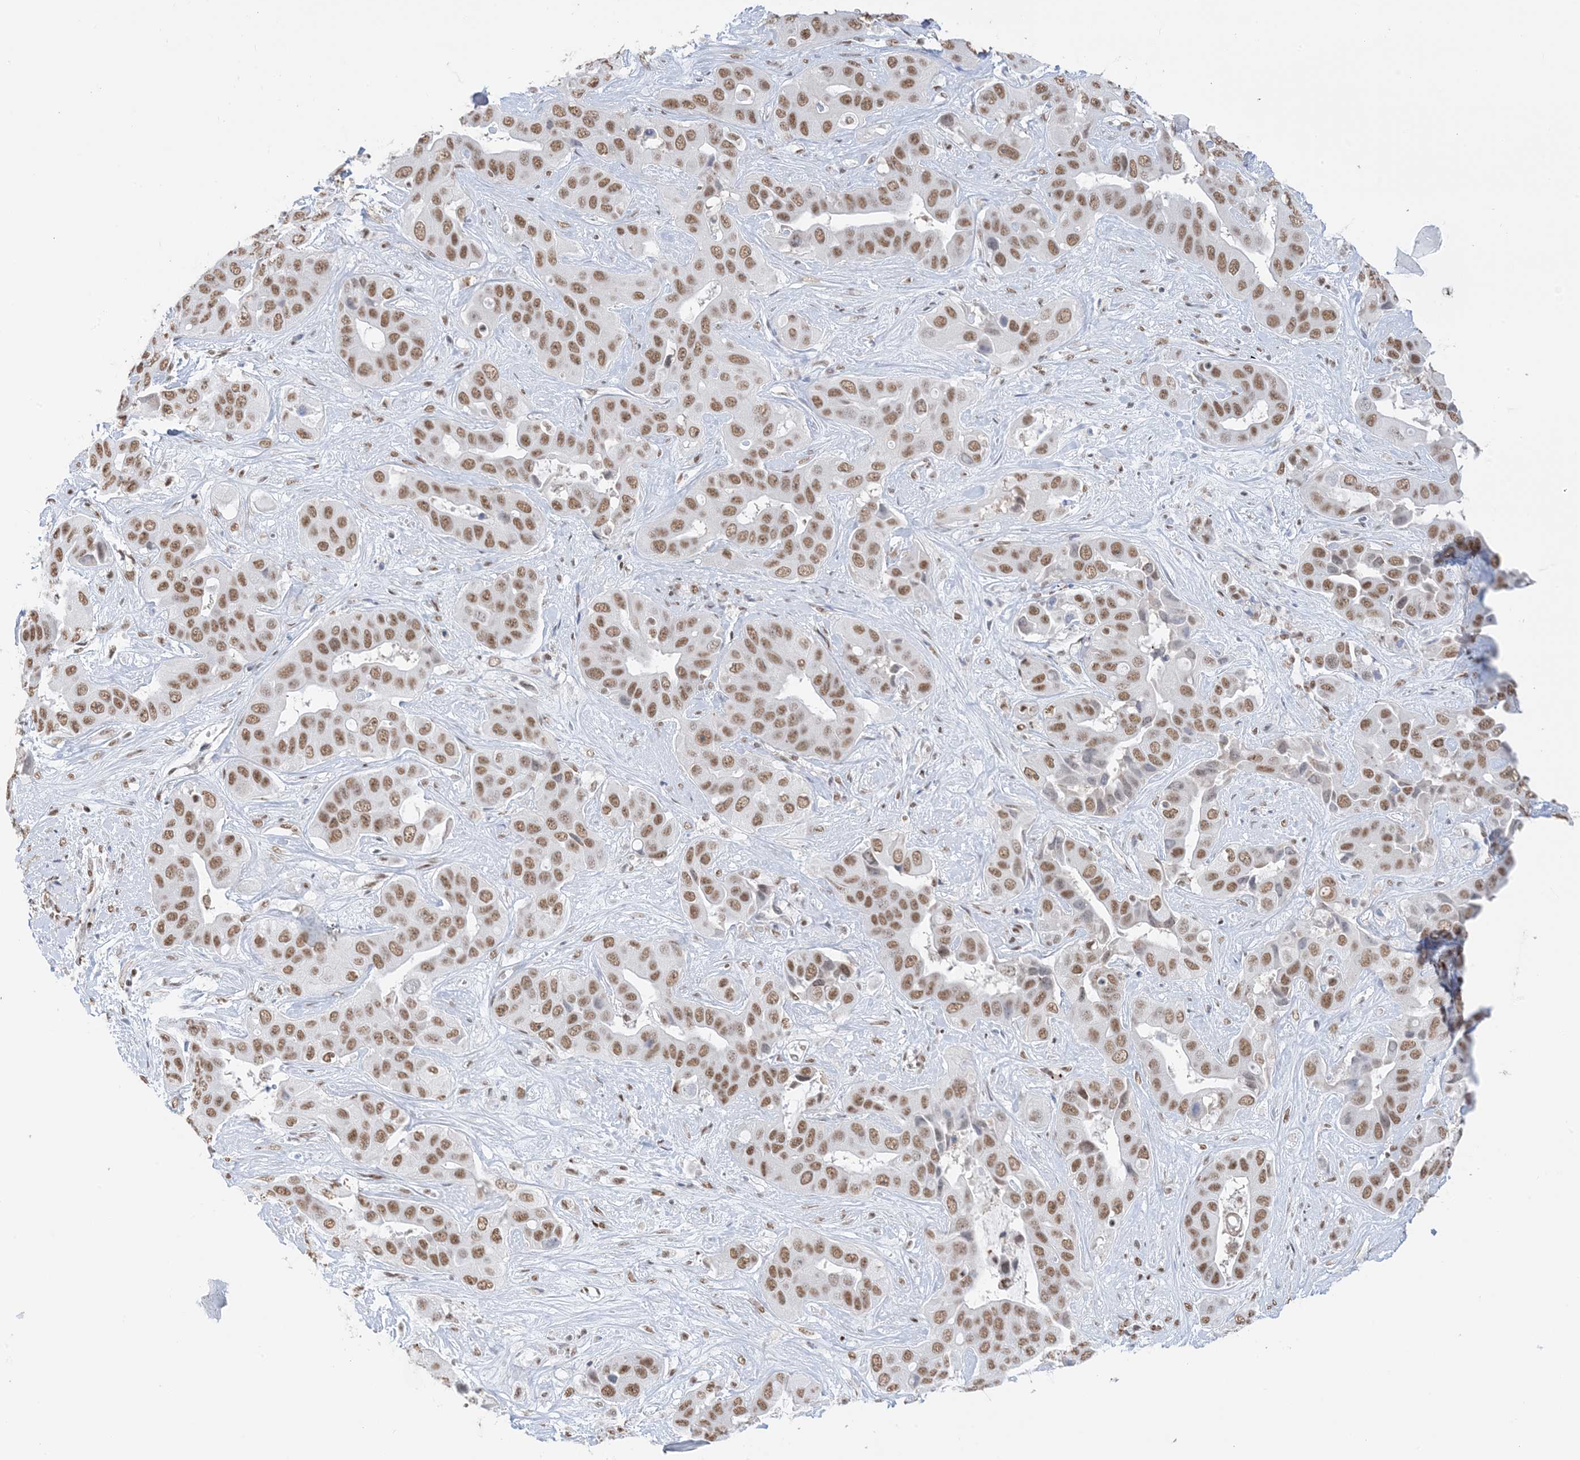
{"staining": {"intensity": "moderate", "quantity": ">75%", "location": "nuclear"}, "tissue": "liver cancer", "cell_type": "Tumor cells", "image_type": "cancer", "snomed": [{"axis": "morphology", "description": "Cholangiocarcinoma"}, {"axis": "topography", "description": "Liver"}], "caption": "An IHC image of neoplastic tissue is shown. Protein staining in brown shows moderate nuclear positivity in cholangiocarcinoma (liver) within tumor cells.", "gene": "ZNF792", "patient": {"sex": "female", "age": 52}}